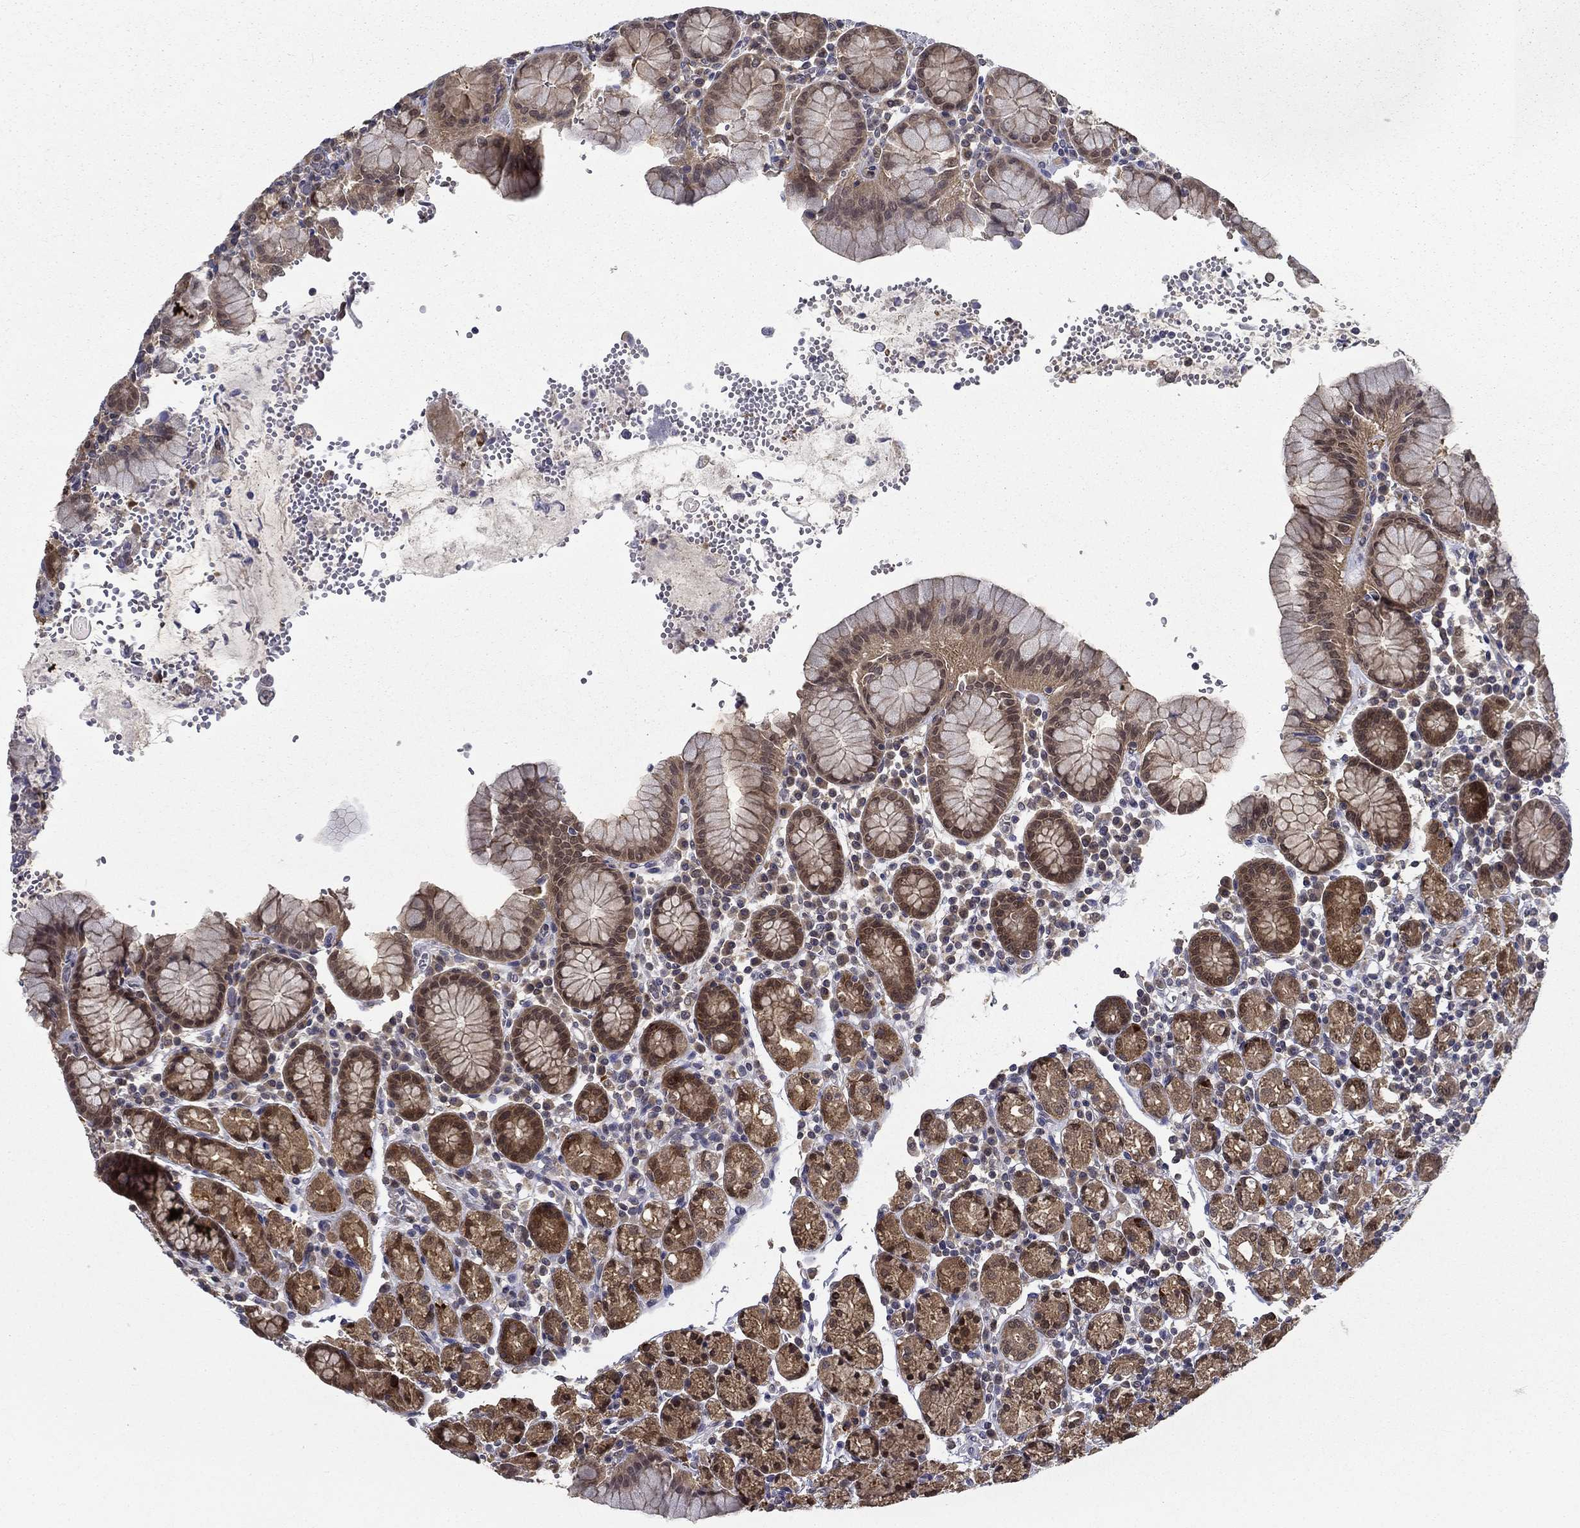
{"staining": {"intensity": "moderate", "quantity": ">75%", "location": "cytoplasmic/membranous,nuclear"}, "tissue": "stomach", "cell_type": "Glandular cells", "image_type": "normal", "snomed": [{"axis": "morphology", "description": "Normal tissue, NOS"}, {"axis": "topography", "description": "Stomach, upper"}, {"axis": "topography", "description": "Stomach"}], "caption": "The image shows staining of unremarkable stomach, revealing moderate cytoplasmic/membranous,nuclear protein staining (brown color) within glandular cells.", "gene": "NIT2", "patient": {"sex": "male", "age": 62}}